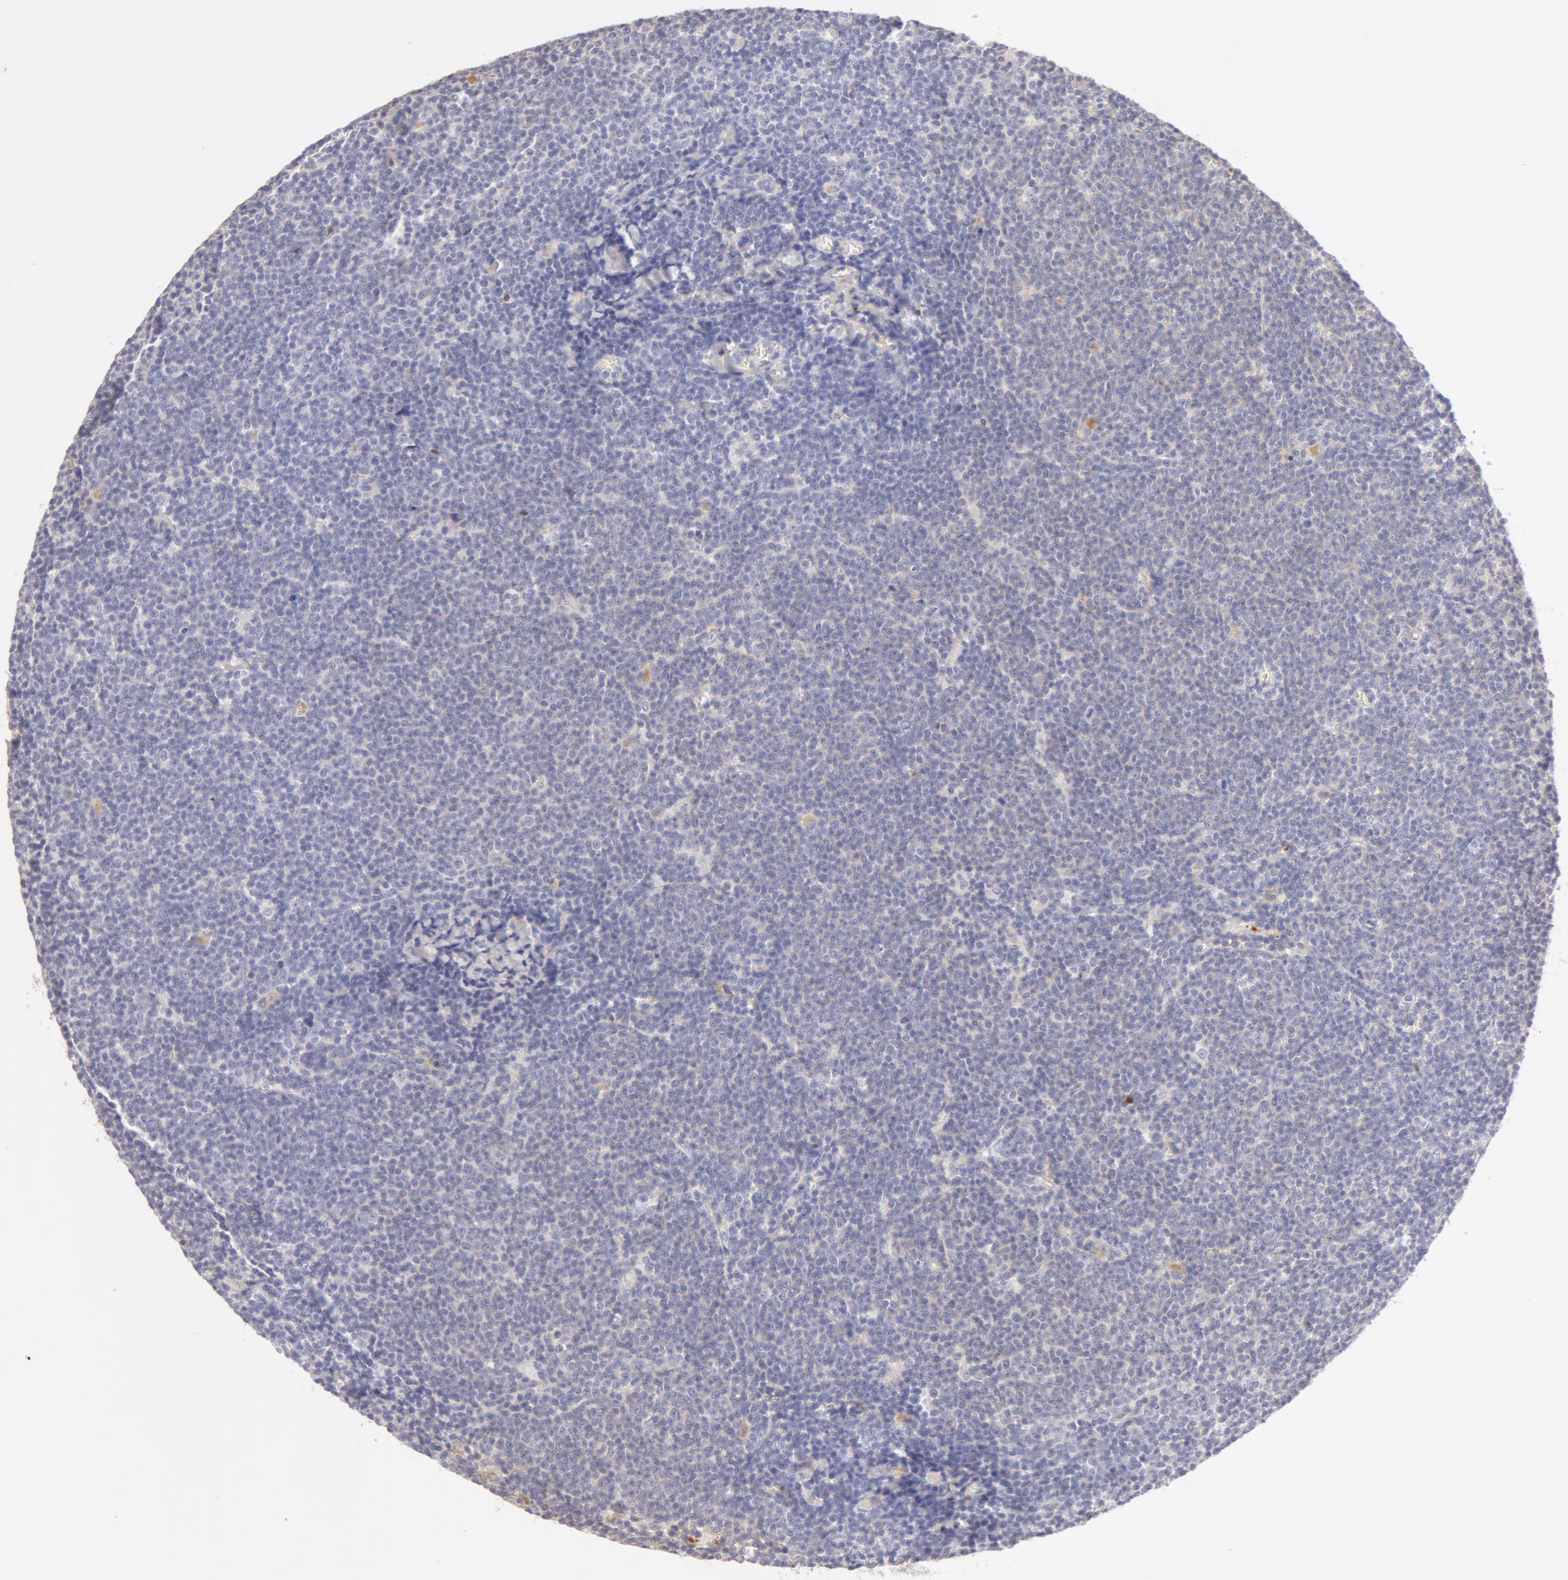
{"staining": {"intensity": "negative", "quantity": "none", "location": "none"}, "tissue": "lymphoma", "cell_type": "Tumor cells", "image_type": "cancer", "snomed": [{"axis": "morphology", "description": "Malignant lymphoma, non-Hodgkin's type, Low grade"}, {"axis": "topography", "description": "Lymph node"}], "caption": "This is an IHC image of human lymphoma. There is no positivity in tumor cells.", "gene": "AHSG", "patient": {"sex": "male", "age": 65}}